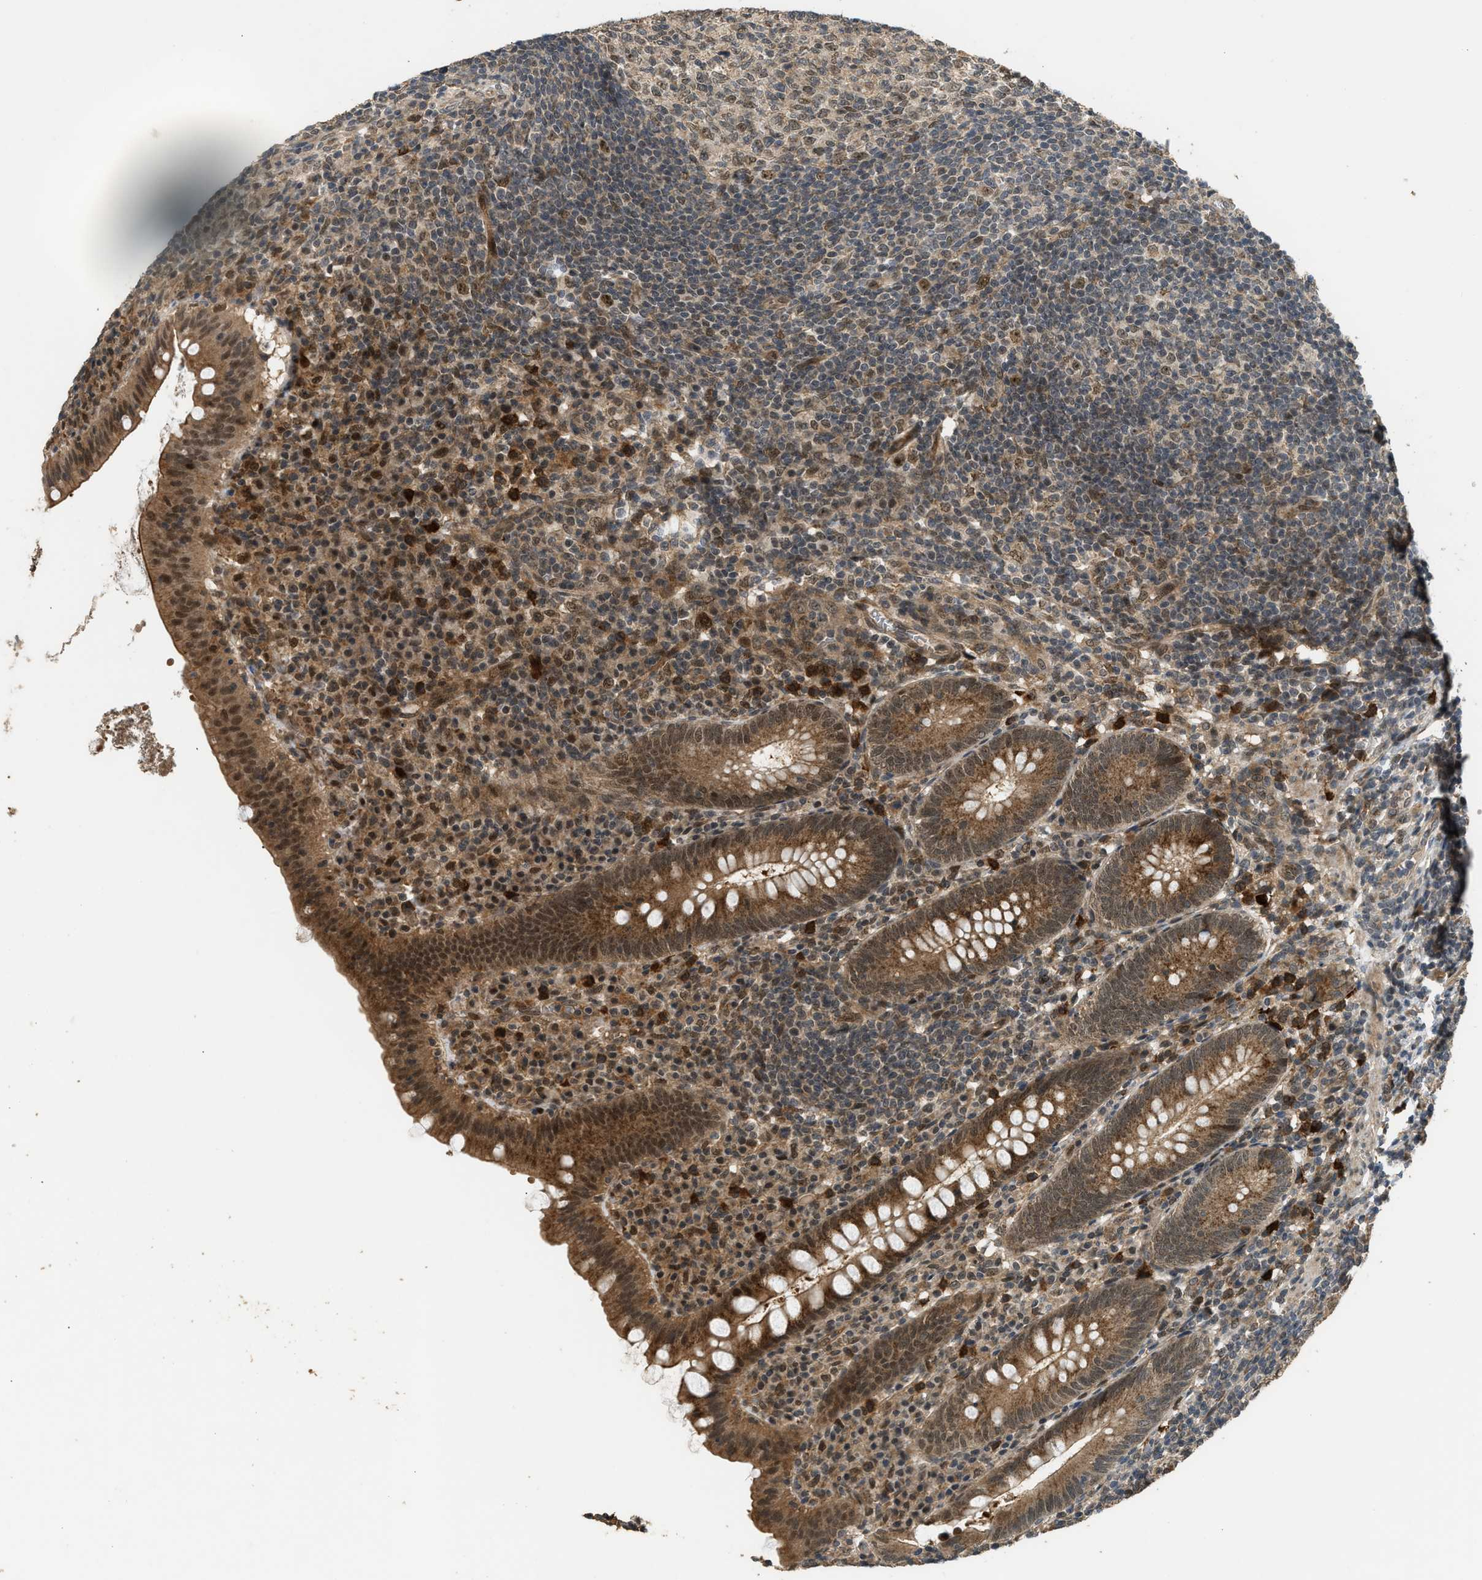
{"staining": {"intensity": "moderate", "quantity": ">75%", "location": "cytoplasmic/membranous,nuclear"}, "tissue": "appendix", "cell_type": "Glandular cells", "image_type": "normal", "snomed": [{"axis": "morphology", "description": "Normal tissue, NOS"}, {"axis": "topography", "description": "Appendix"}], "caption": "Immunohistochemical staining of benign human appendix reveals moderate cytoplasmic/membranous,nuclear protein positivity in approximately >75% of glandular cells. The staining was performed using DAB (3,3'-diaminobenzidine) to visualize the protein expression in brown, while the nuclei were stained in blue with hematoxylin (Magnification: 20x).", "gene": "GET1", "patient": {"sex": "male", "age": 56}}